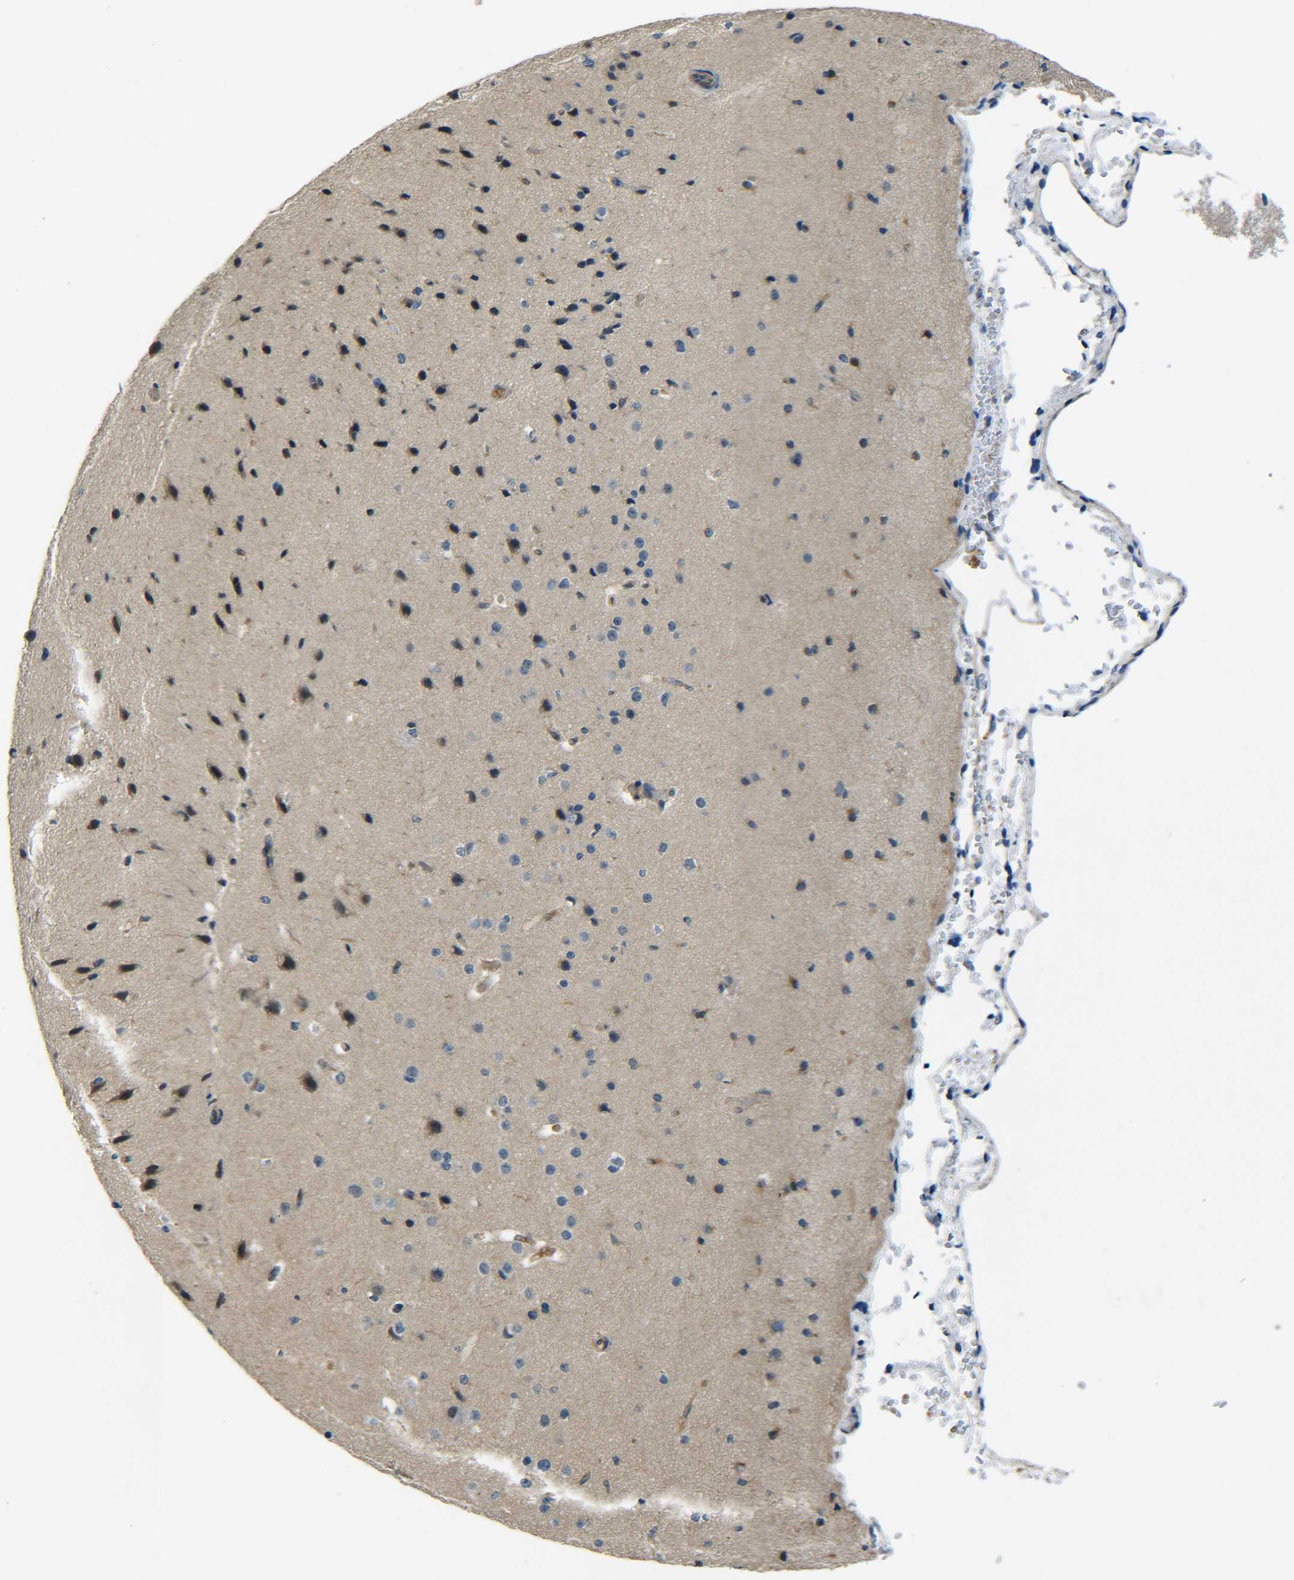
{"staining": {"intensity": "negative", "quantity": "none", "location": "none"}, "tissue": "cerebral cortex", "cell_type": "Endothelial cells", "image_type": "normal", "snomed": [{"axis": "morphology", "description": "Normal tissue, NOS"}, {"axis": "morphology", "description": "Developmental malformation"}, {"axis": "topography", "description": "Cerebral cortex"}], "caption": "Immunohistochemistry of normal human cerebral cortex displays no positivity in endothelial cells. (Brightfield microscopy of DAB (3,3'-diaminobenzidine) immunohistochemistry (IHC) at high magnification).", "gene": "RAB1B", "patient": {"sex": "female", "age": 30}}